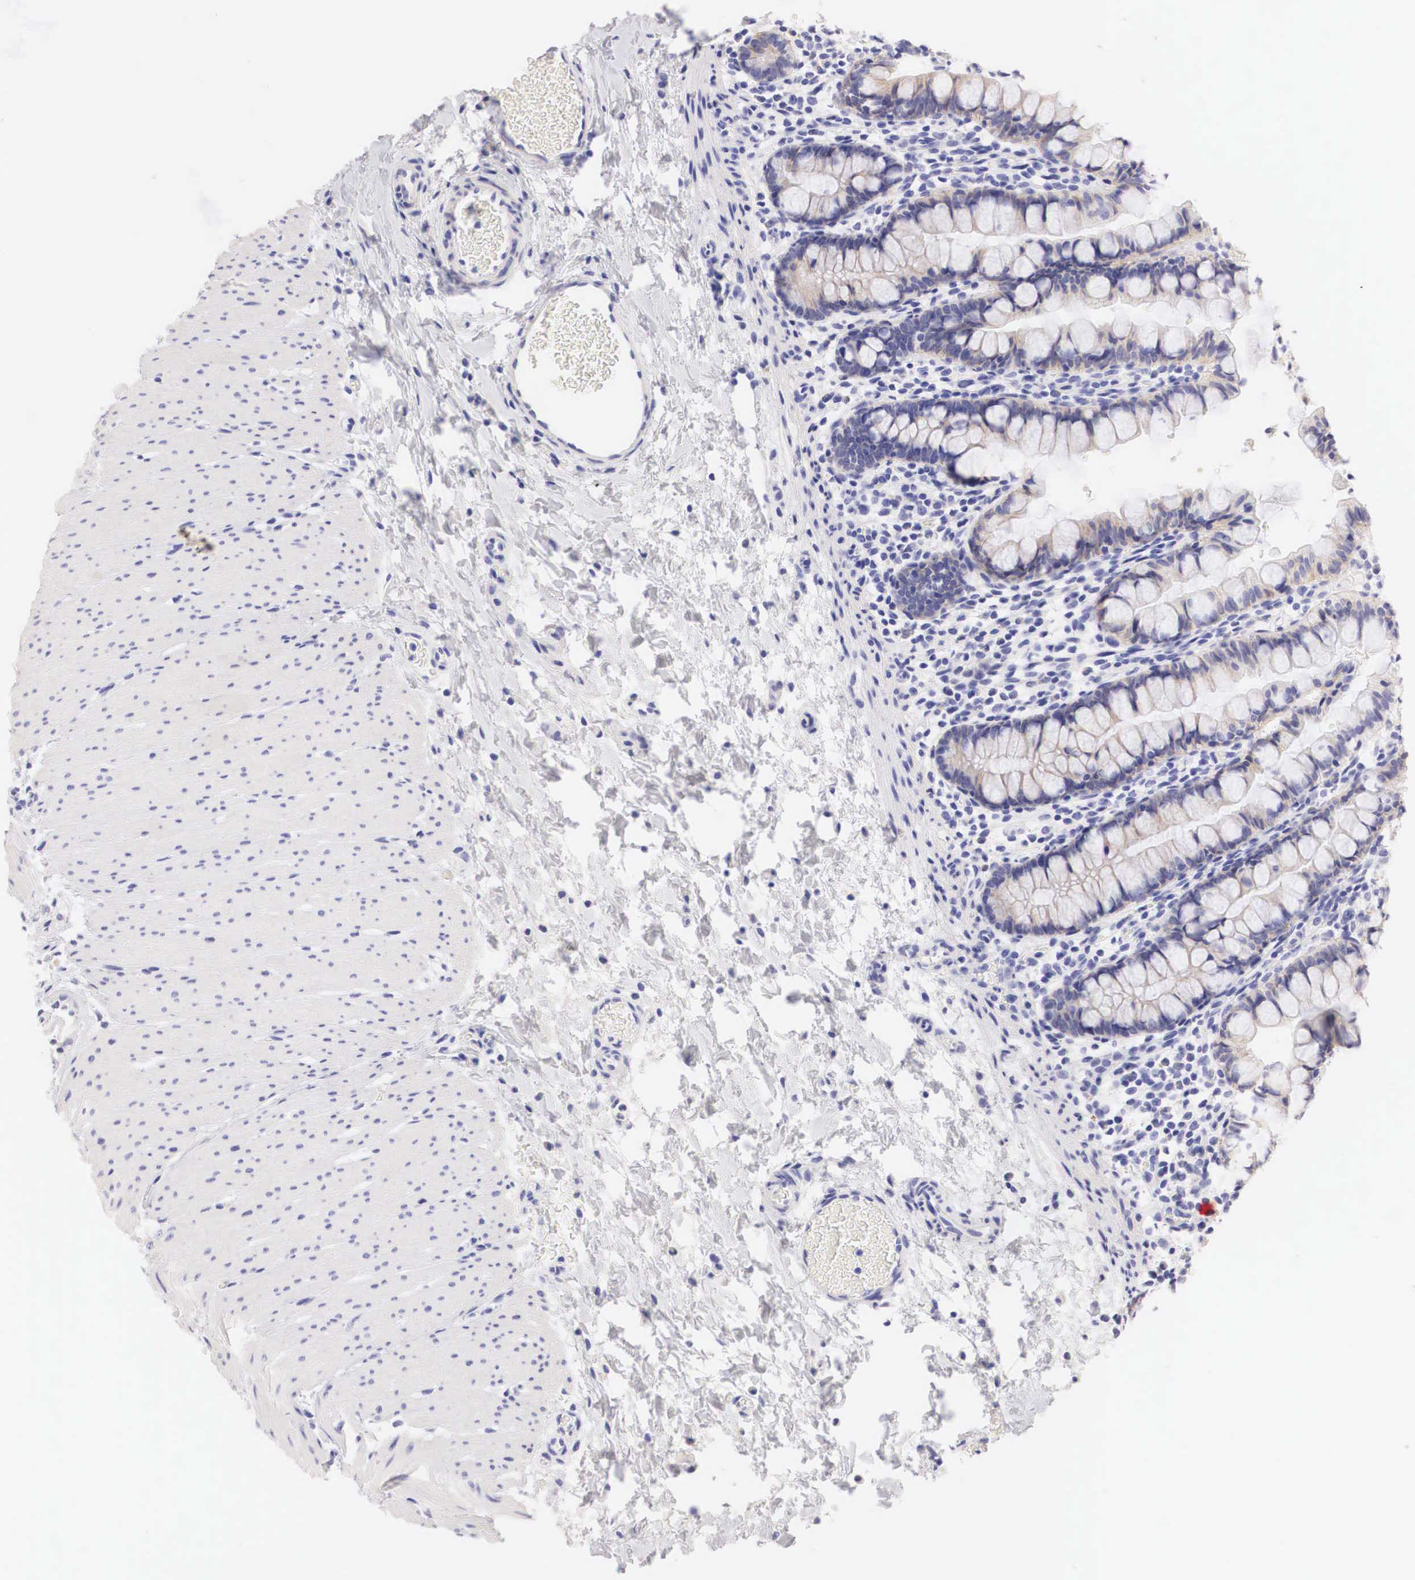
{"staining": {"intensity": "weak", "quantity": "25%-75%", "location": "cytoplasmic/membranous"}, "tissue": "small intestine", "cell_type": "Glandular cells", "image_type": "normal", "snomed": [{"axis": "morphology", "description": "Normal tissue, NOS"}, {"axis": "topography", "description": "Small intestine"}], "caption": "IHC (DAB) staining of normal small intestine demonstrates weak cytoplasmic/membranous protein staining in about 25%-75% of glandular cells. Using DAB (3,3'-diaminobenzidine) (brown) and hematoxylin (blue) stains, captured at high magnification using brightfield microscopy.", "gene": "ERBB2", "patient": {"sex": "male", "age": 1}}